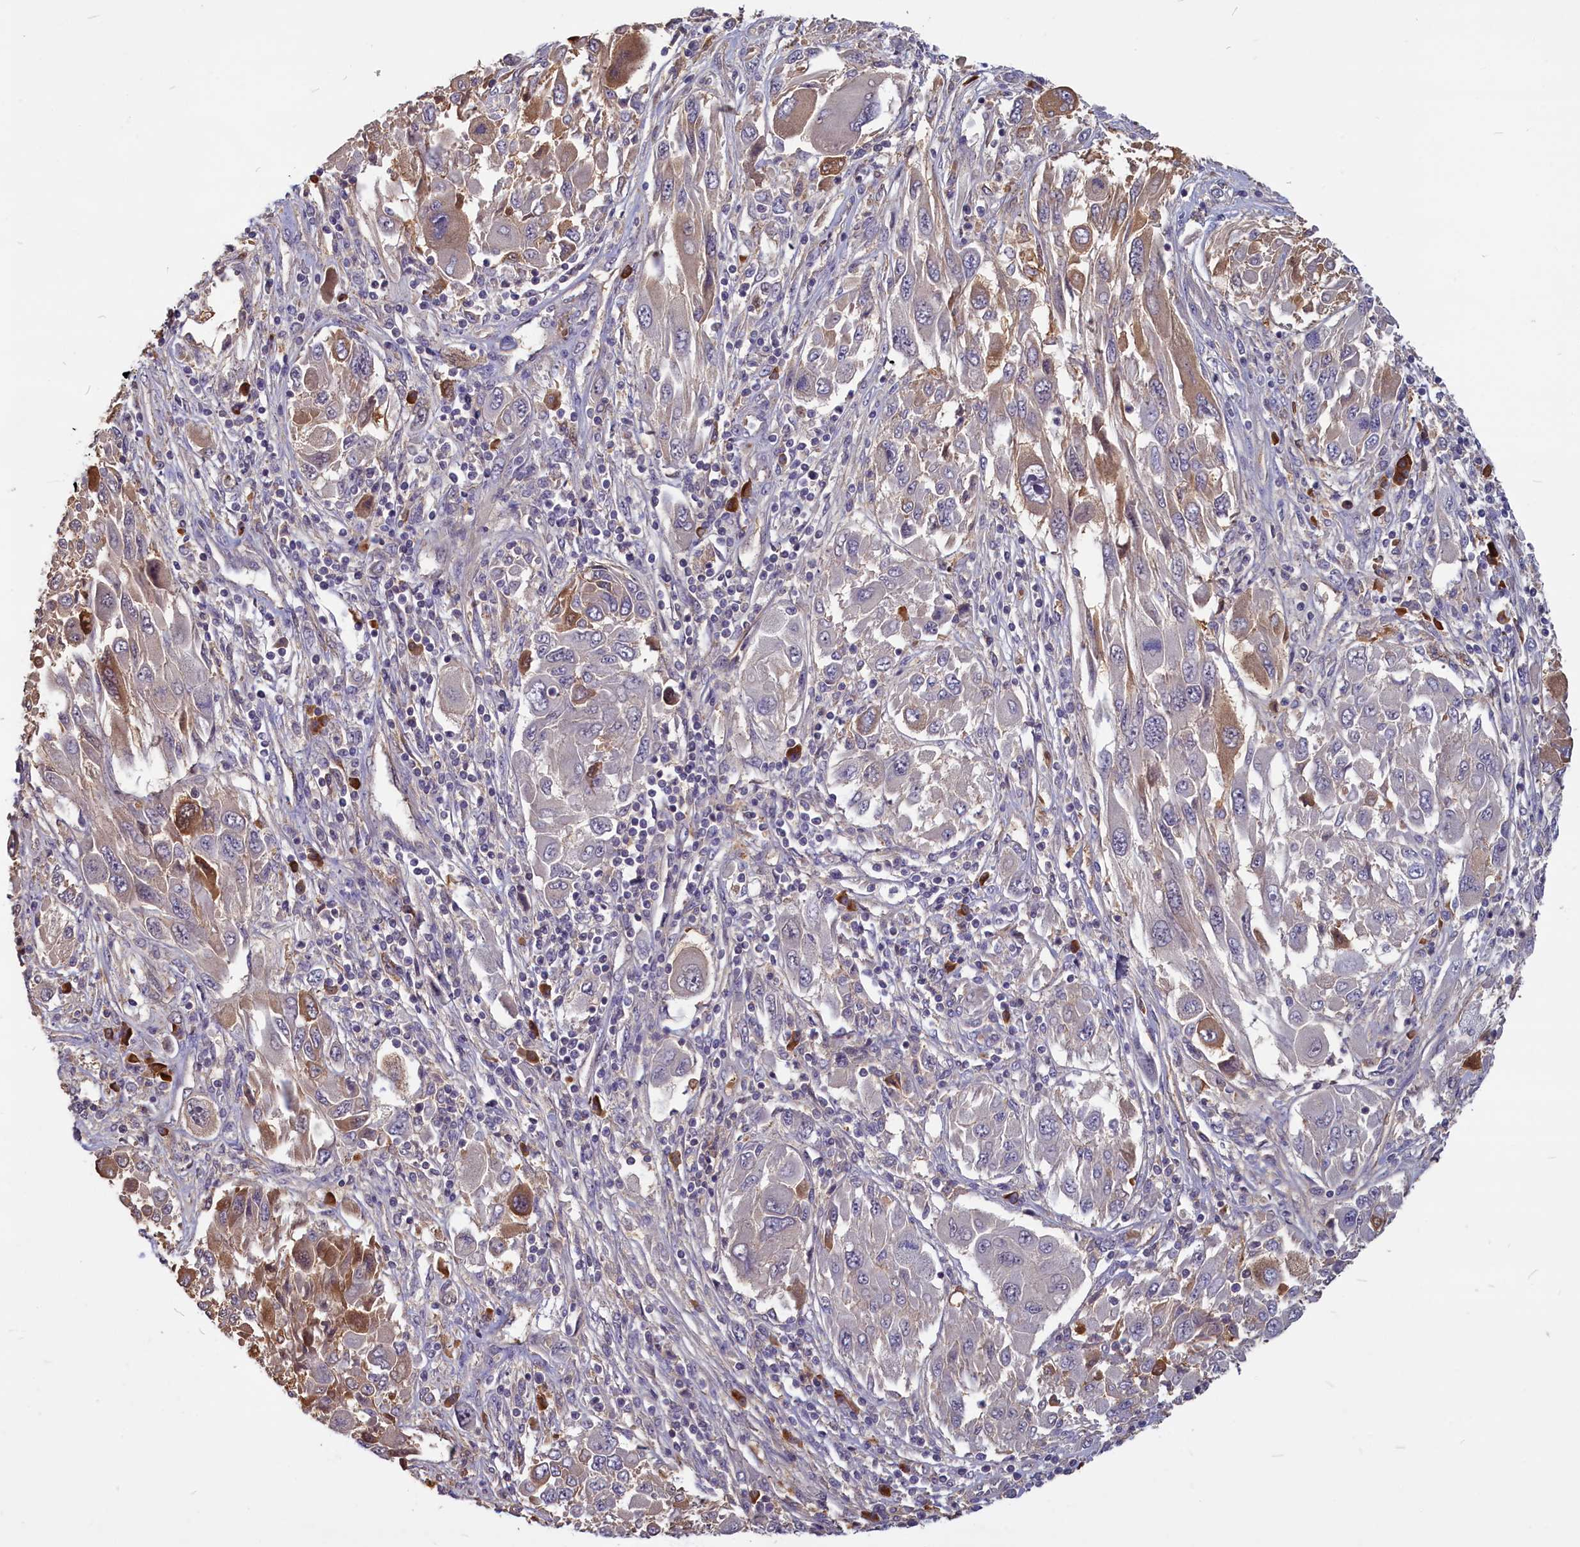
{"staining": {"intensity": "moderate", "quantity": "25%-75%", "location": "cytoplasmic/membranous"}, "tissue": "melanoma", "cell_type": "Tumor cells", "image_type": "cancer", "snomed": [{"axis": "morphology", "description": "Malignant melanoma, NOS"}, {"axis": "topography", "description": "Skin"}], "caption": "Tumor cells reveal medium levels of moderate cytoplasmic/membranous expression in about 25%-75% of cells in human malignant melanoma.", "gene": "SV2C", "patient": {"sex": "female", "age": 91}}